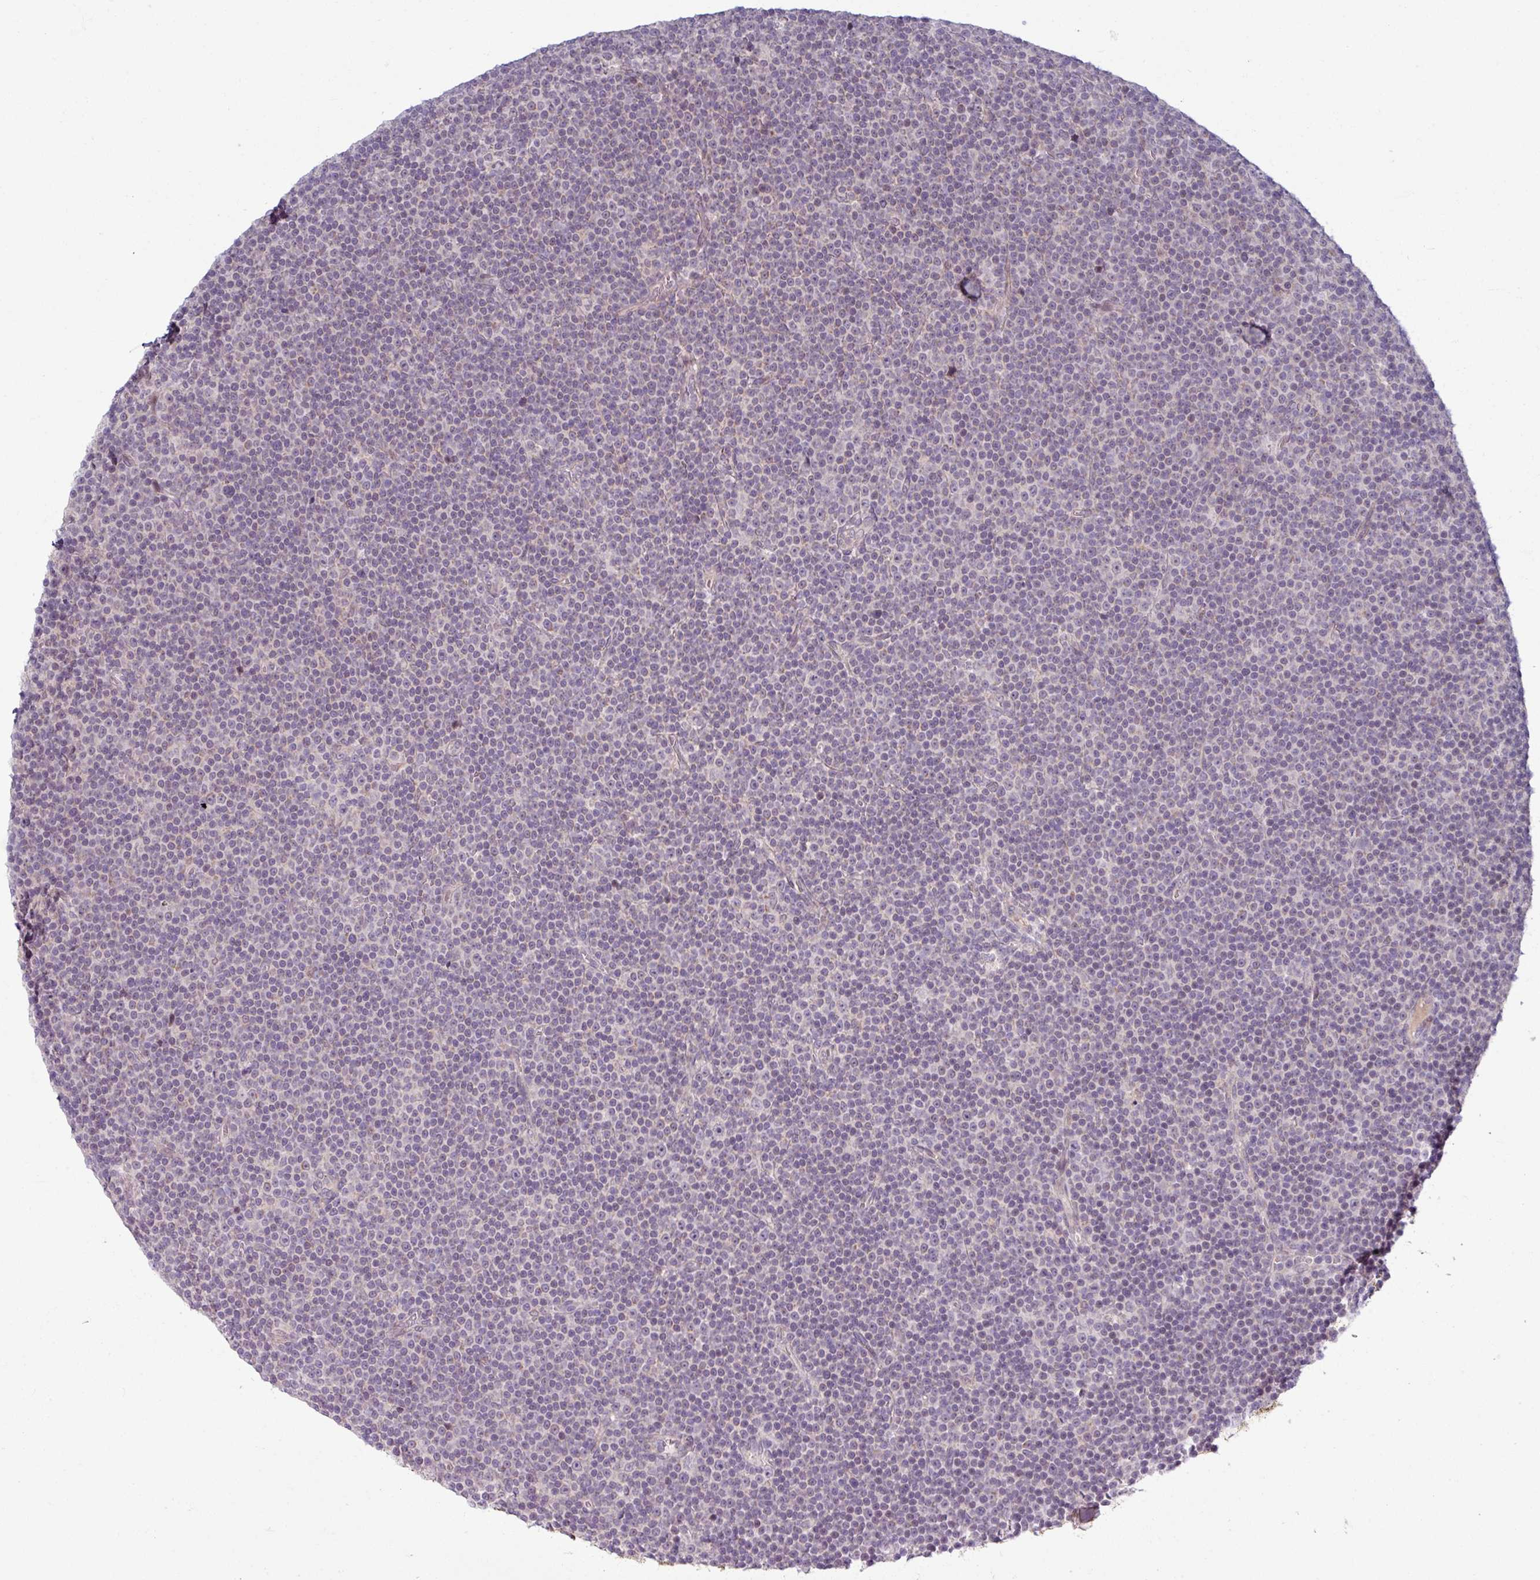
{"staining": {"intensity": "weak", "quantity": "<25%", "location": "nuclear"}, "tissue": "lymphoma", "cell_type": "Tumor cells", "image_type": "cancer", "snomed": [{"axis": "morphology", "description": "Malignant lymphoma, non-Hodgkin's type, Low grade"}, {"axis": "topography", "description": "Lymph node"}], "caption": "The immunohistochemistry (IHC) image has no significant staining in tumor cells of malignant lymphoma, non-Hodgkin's type (low-grade) tissue.", "gene": "OGFOD3", "patient": {"sex": "female", "age": 67}}